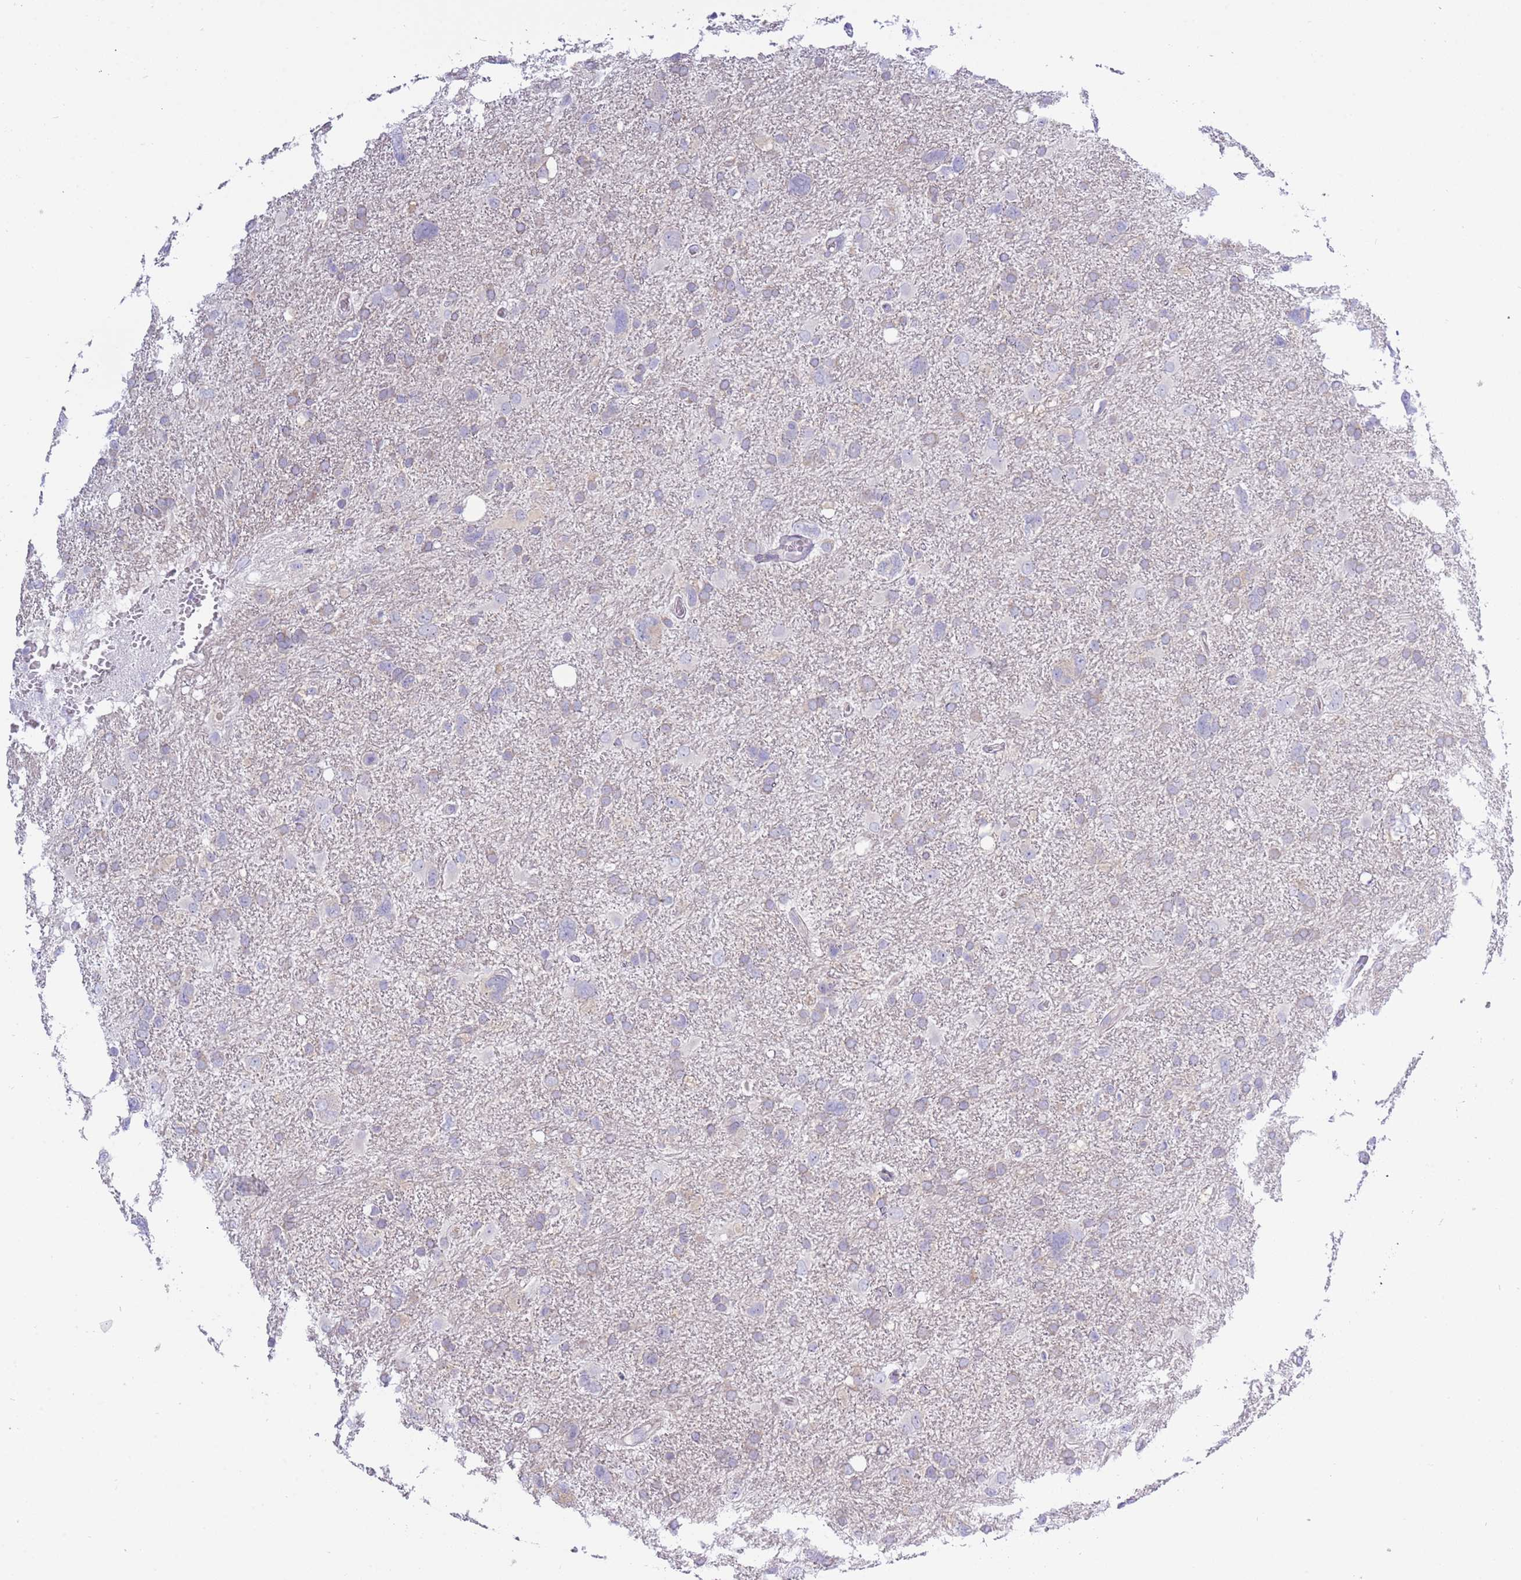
{"staining": {"intensity": "negative", "quantity": "none", "location": "none"}, "tissue": "glioma", "cell_type": "Tumor cells", "image_type": "cancer", "snomed": [{"axis": "morphology", "description": "Glioma, malignant, High grade"}, {"axis": "topography", "description": "Brain"}], "caption": "Immunohistochemistry (IHC) of human malignant glioma (high-grade) reveals no staining in tumor cells. (DAB immunohistochemistry, high magnification).", "gene": "STIP1", "patient": {"sex": "male", "age": 61}}